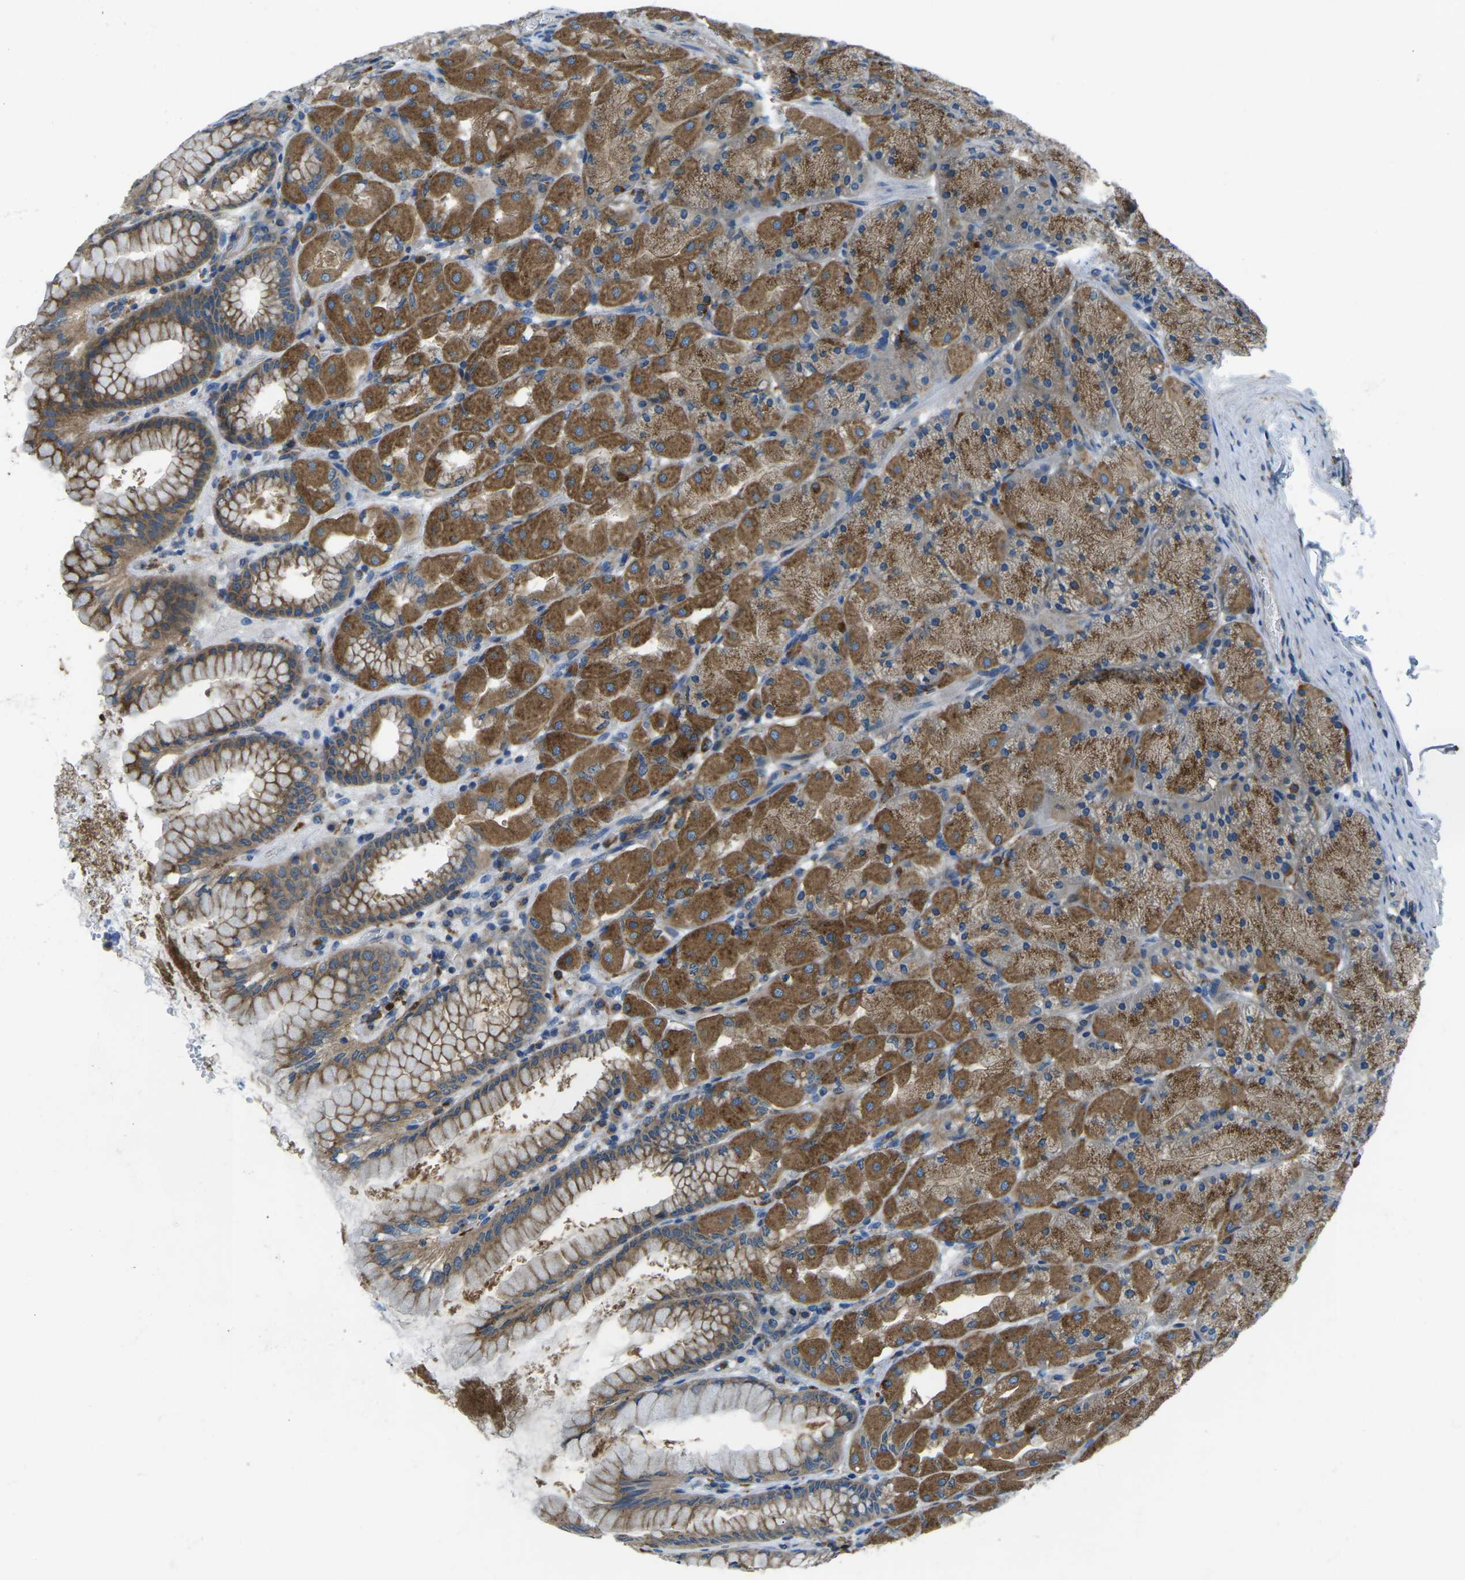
{"staining": {"intensity": "moderate", "quantity": ">75%", "location": "cytoplasmic/membranous"}, "tissue": "stomach", "cell_type": "Glandular cells", "image_type": "normal", "snomed": [{"axis": "morphology", "description": "Normal tissue, NOS"}, {"axis": "topography", "description": "Stomach, upper"}], "caption": "Immunohistochemical staining of normal stomach demonstrates moderate cytoplasmic/membranous protein positivity in about >75% of glandular cells. The staining was performed using DAB (3,3'-diaminobenzidine), with brown indicating positive protein expression. Nuclei are stained blue with hematoxylin.", "gene": "CDK17", "patient": {"sex": "female", "age": 56}}